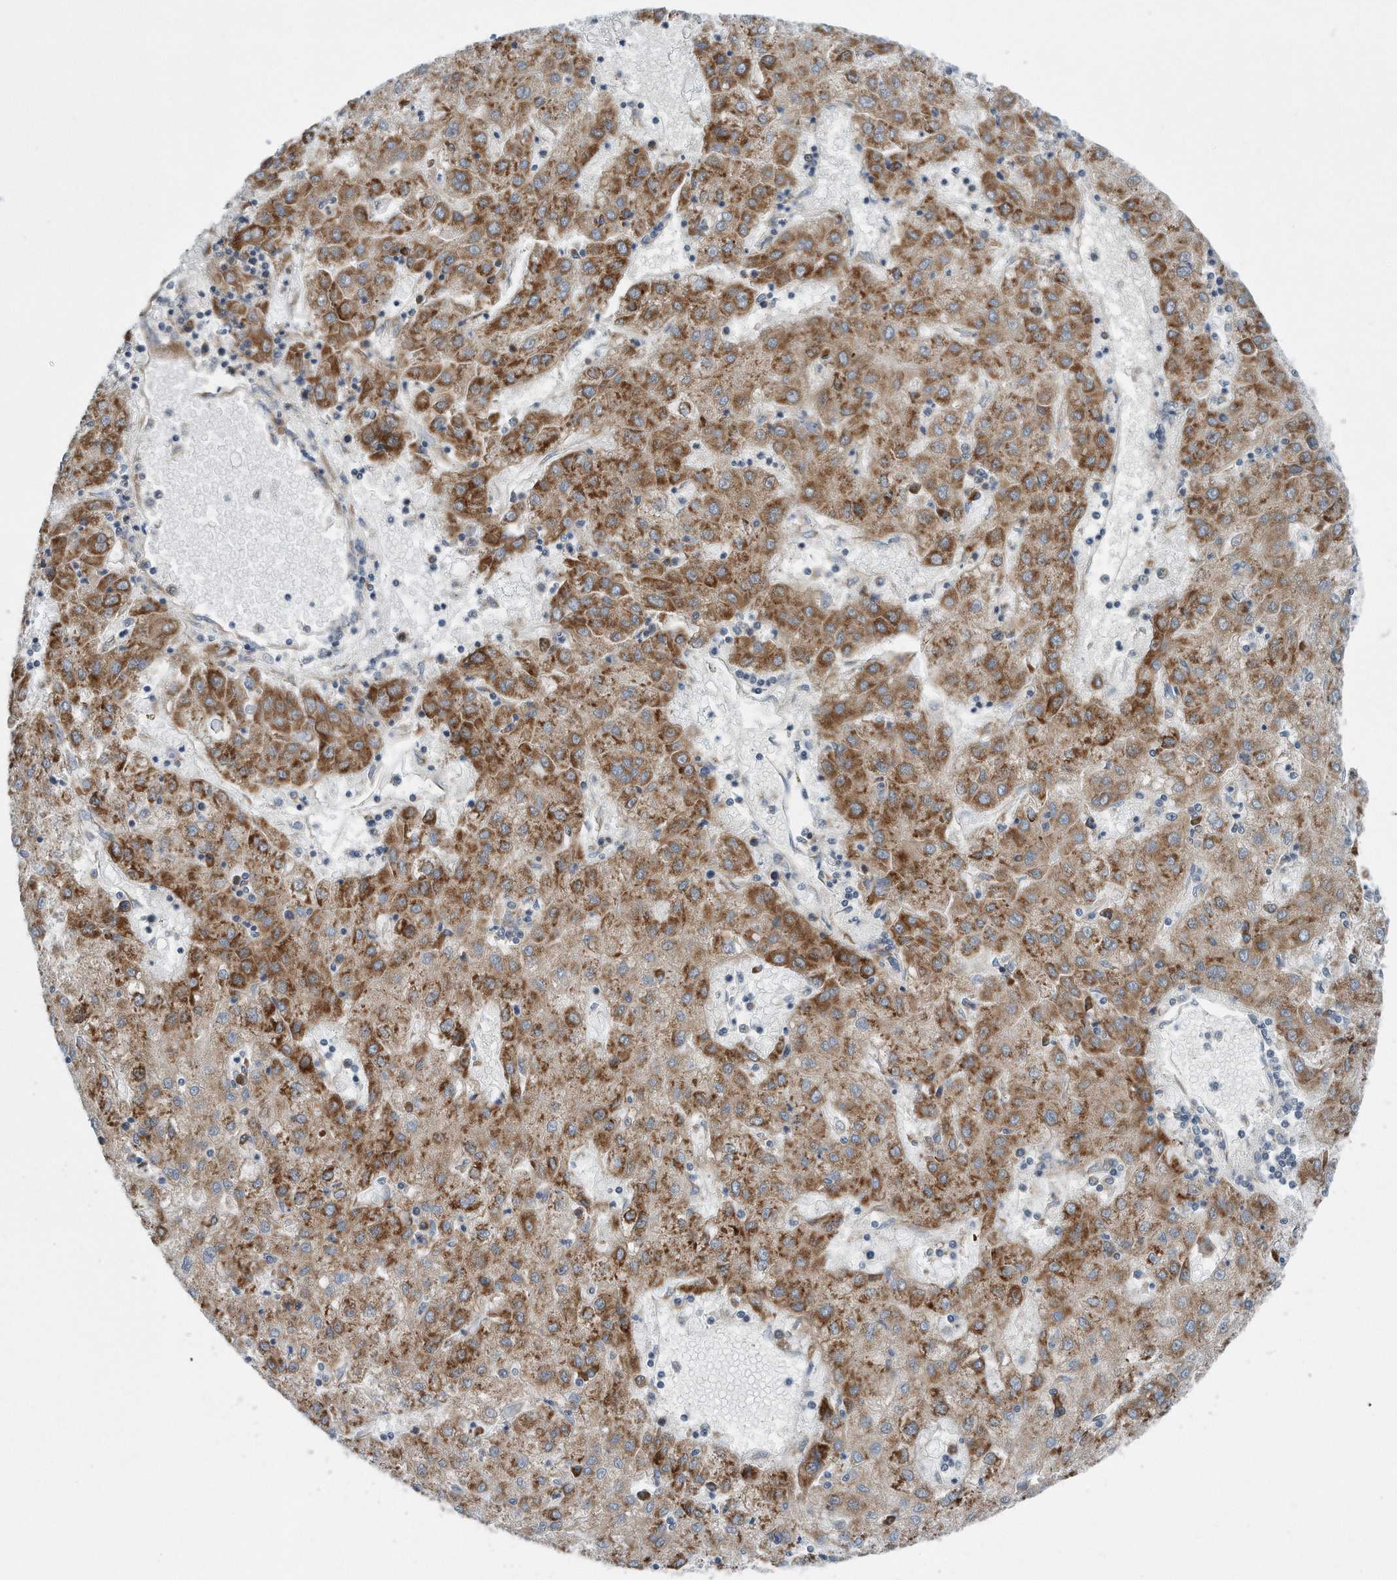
{"staining": {"intensity": "moderate", "quantity": ">75%", "location": "cytoplasmic/membranous"}, "tissue": "liver cancer", "cell_type": "Tumor cells", "image_type": "cancer", "snomed": [{"axis": "morphology", "description": "Carcinoma, Hepatocellular, NOS"}, {"axis": "topography", "description": "Liver"}], "caption": "A brown stain highlights moderate cytoplasmic/membranous positivity of a protein in liver cancer (hepatocellular carcinoma) tumor cells.", "gene": "RPL26L1", "patient": {"sex": "male", "age": 72}}